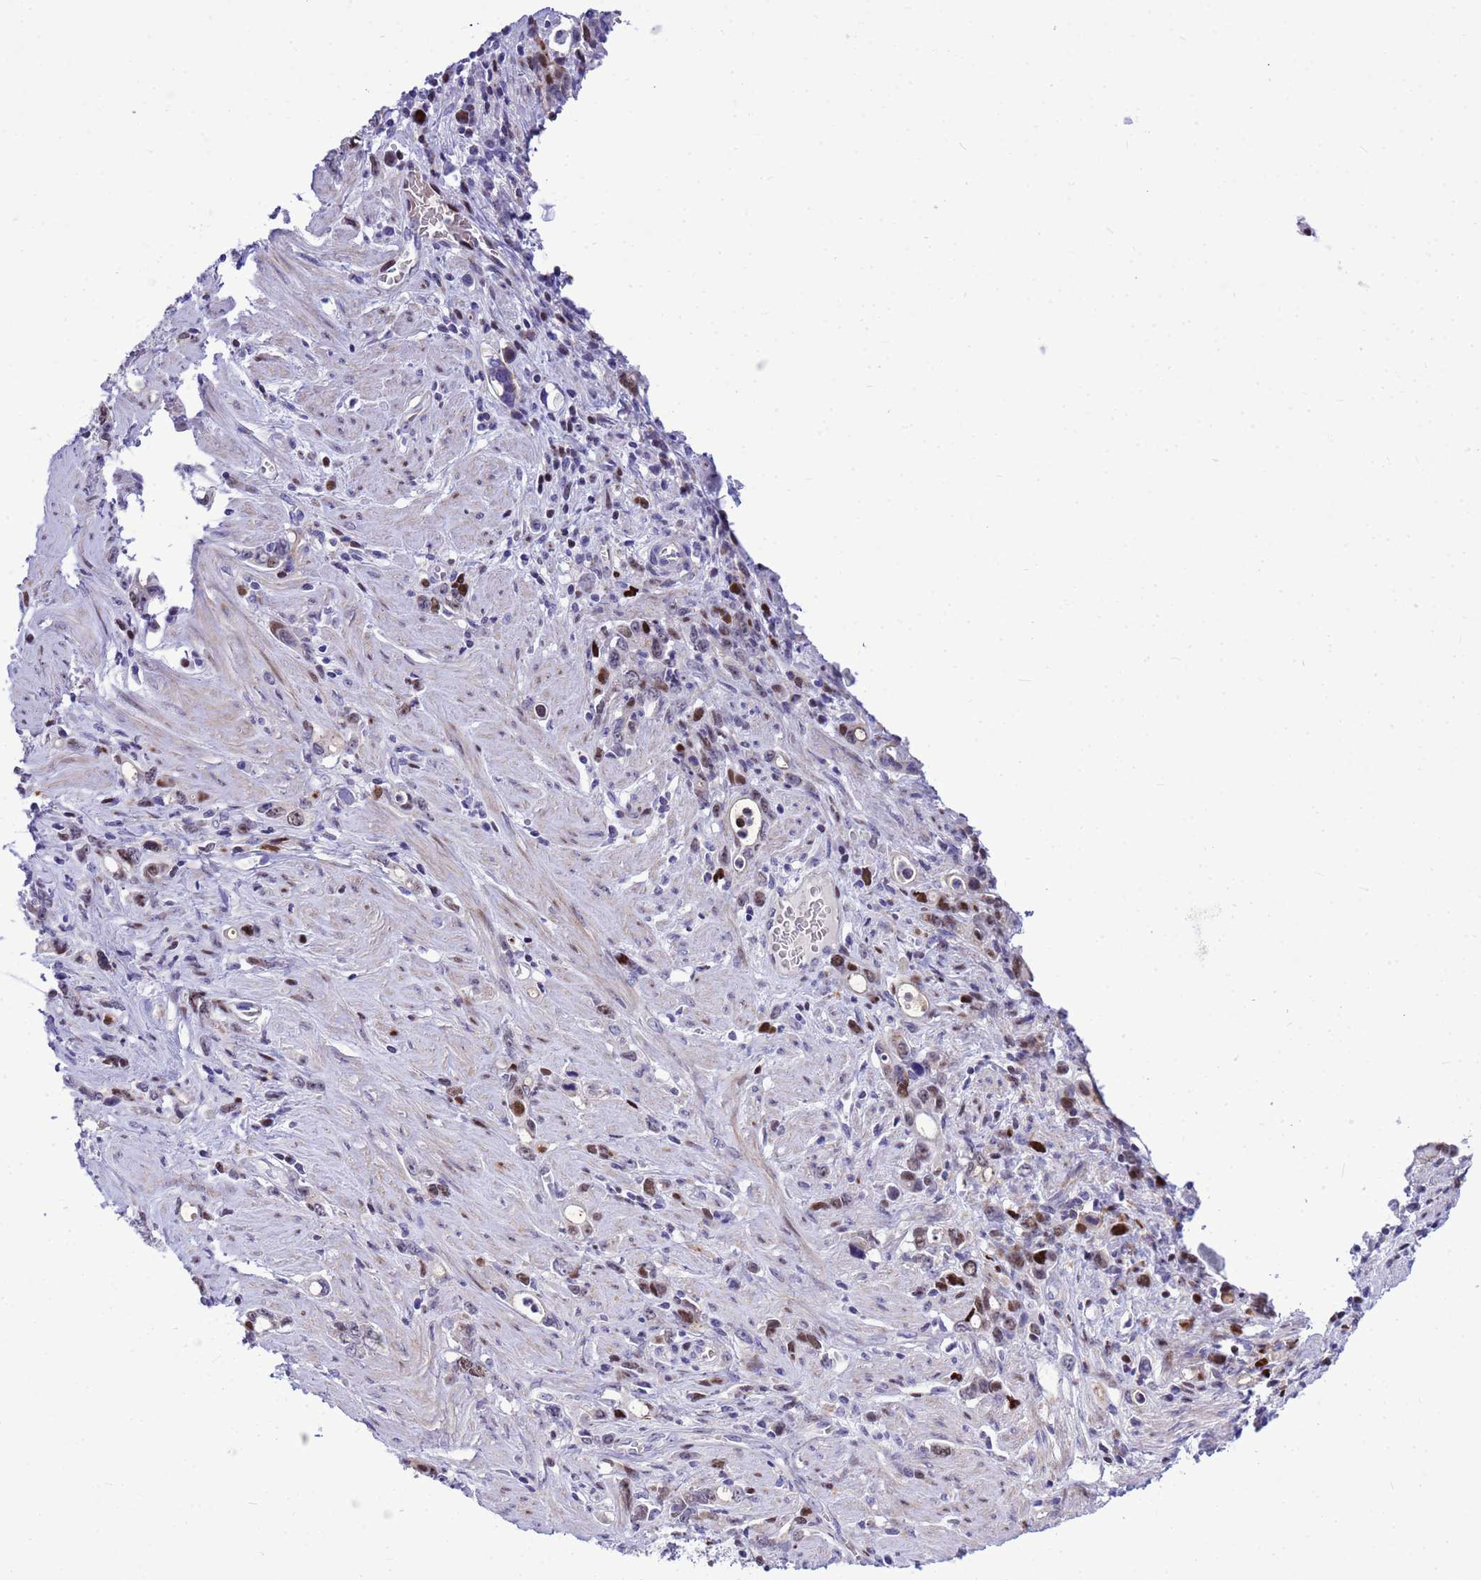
{"staining": {"intensity": "moderate", "quantity": "25%-75%", "location": "nuclear"}, "tissue": "stomach cancer", "cell_type": "Tumor cells", "image_type": "cancer", "snomed": [{"axis": "morphology", "description": "Adenocarcinoma, NOS"}, {"axis": "topography", "description": "Stomach, lower"}], "caption": "Stomach adenocarcinoma stained for a protein reveals moderate nuclear positivity in tumor cells.", "gene": "ADAMTS7", "patient": {"sex": "female", "age": 43}}